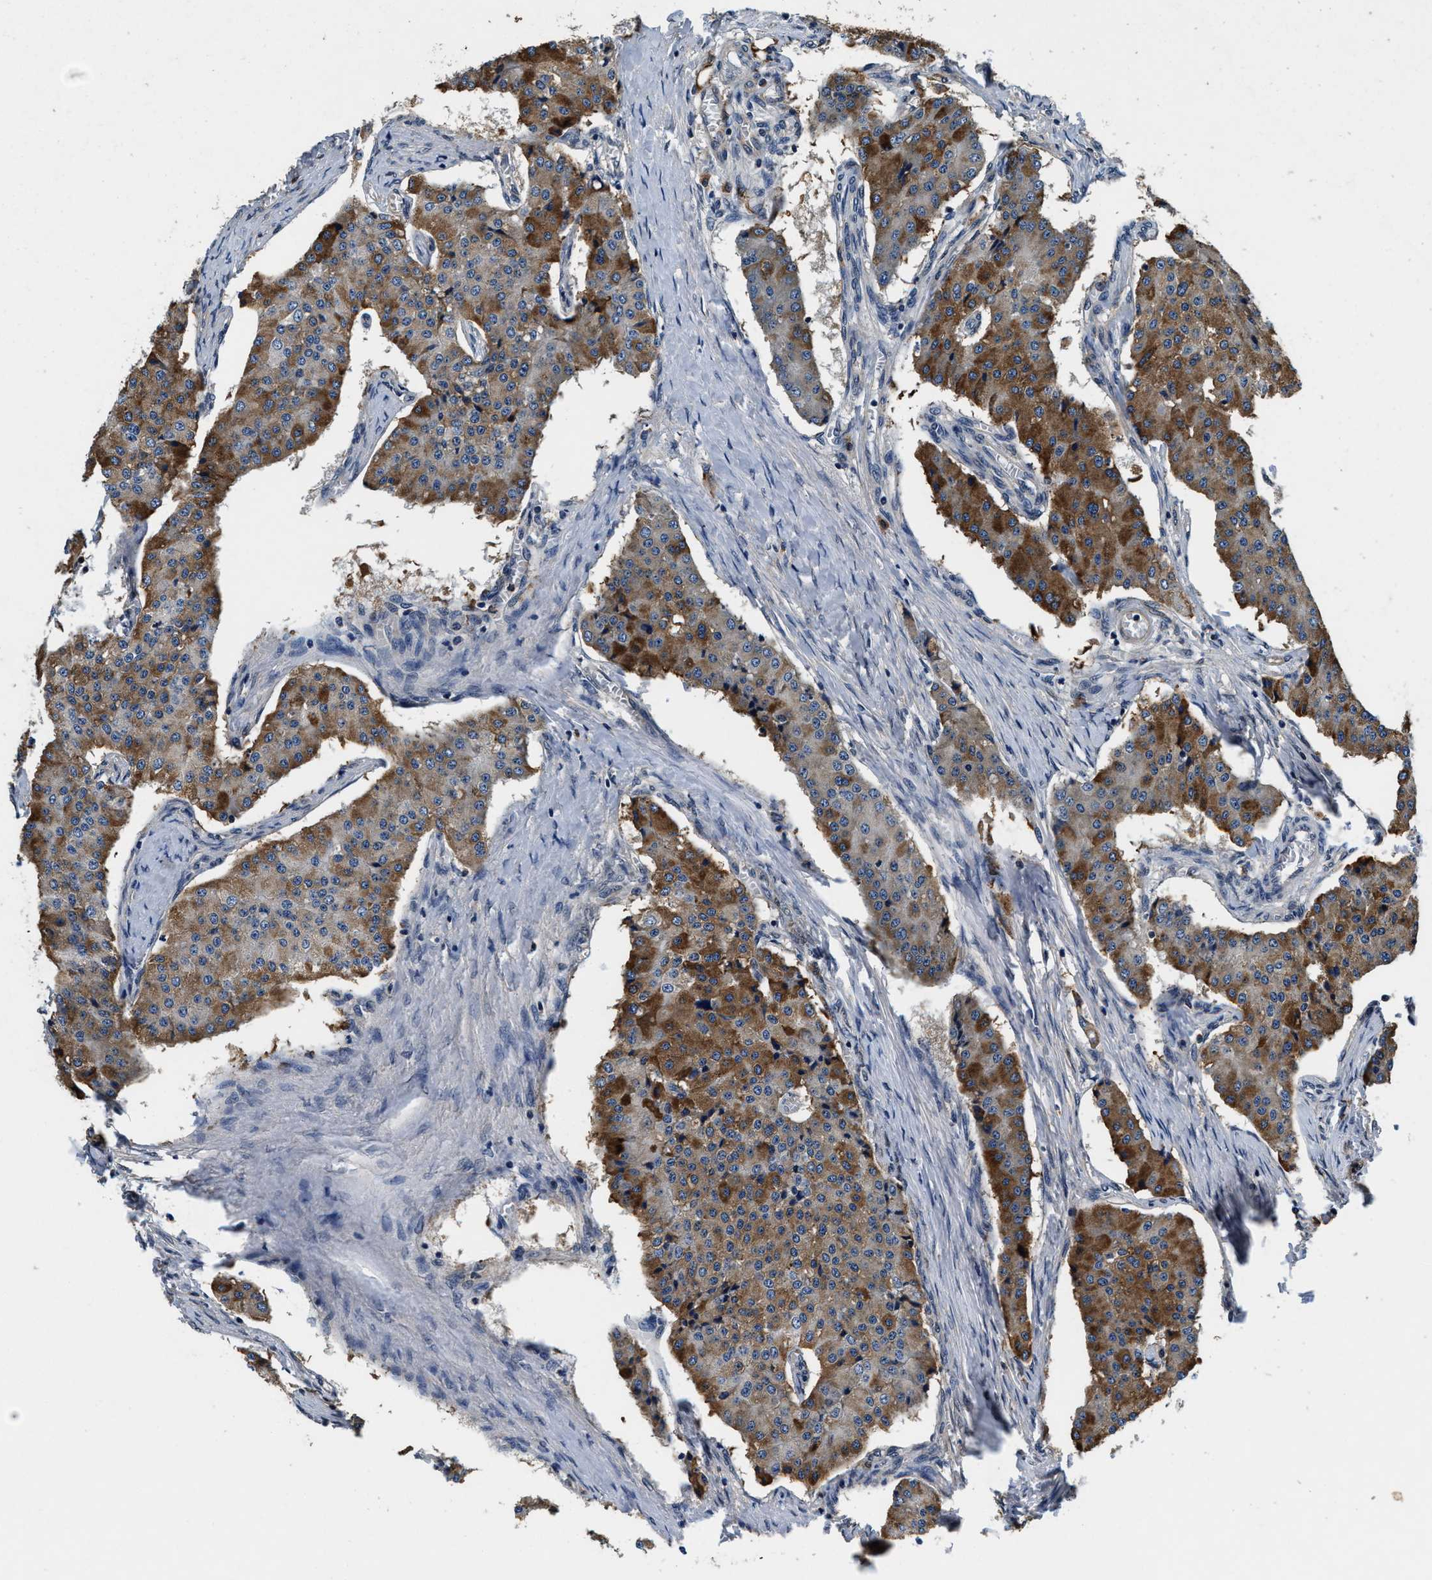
{"staining": {"intensity": "moderate", "quantity": ">75%", "location": "cytoplasmic/membranous"}, "tissue": "carcinoid", "cell_type": "Tumor cells", "image_type": "cancer", "snomed": [{"axis": "morphology", "description": "Carcinoid, malignant, NOS"}, {"axis": "topography", "description": "Colon"}], "caption": "This is a histology image of immunohistochemistry staining of malignant carcinoid, which shows moderate expression in the cytoplasmic/membranous of tumor cells.", "gene": "PHPT1", "patient": {"sex": "female", "age": 52}}